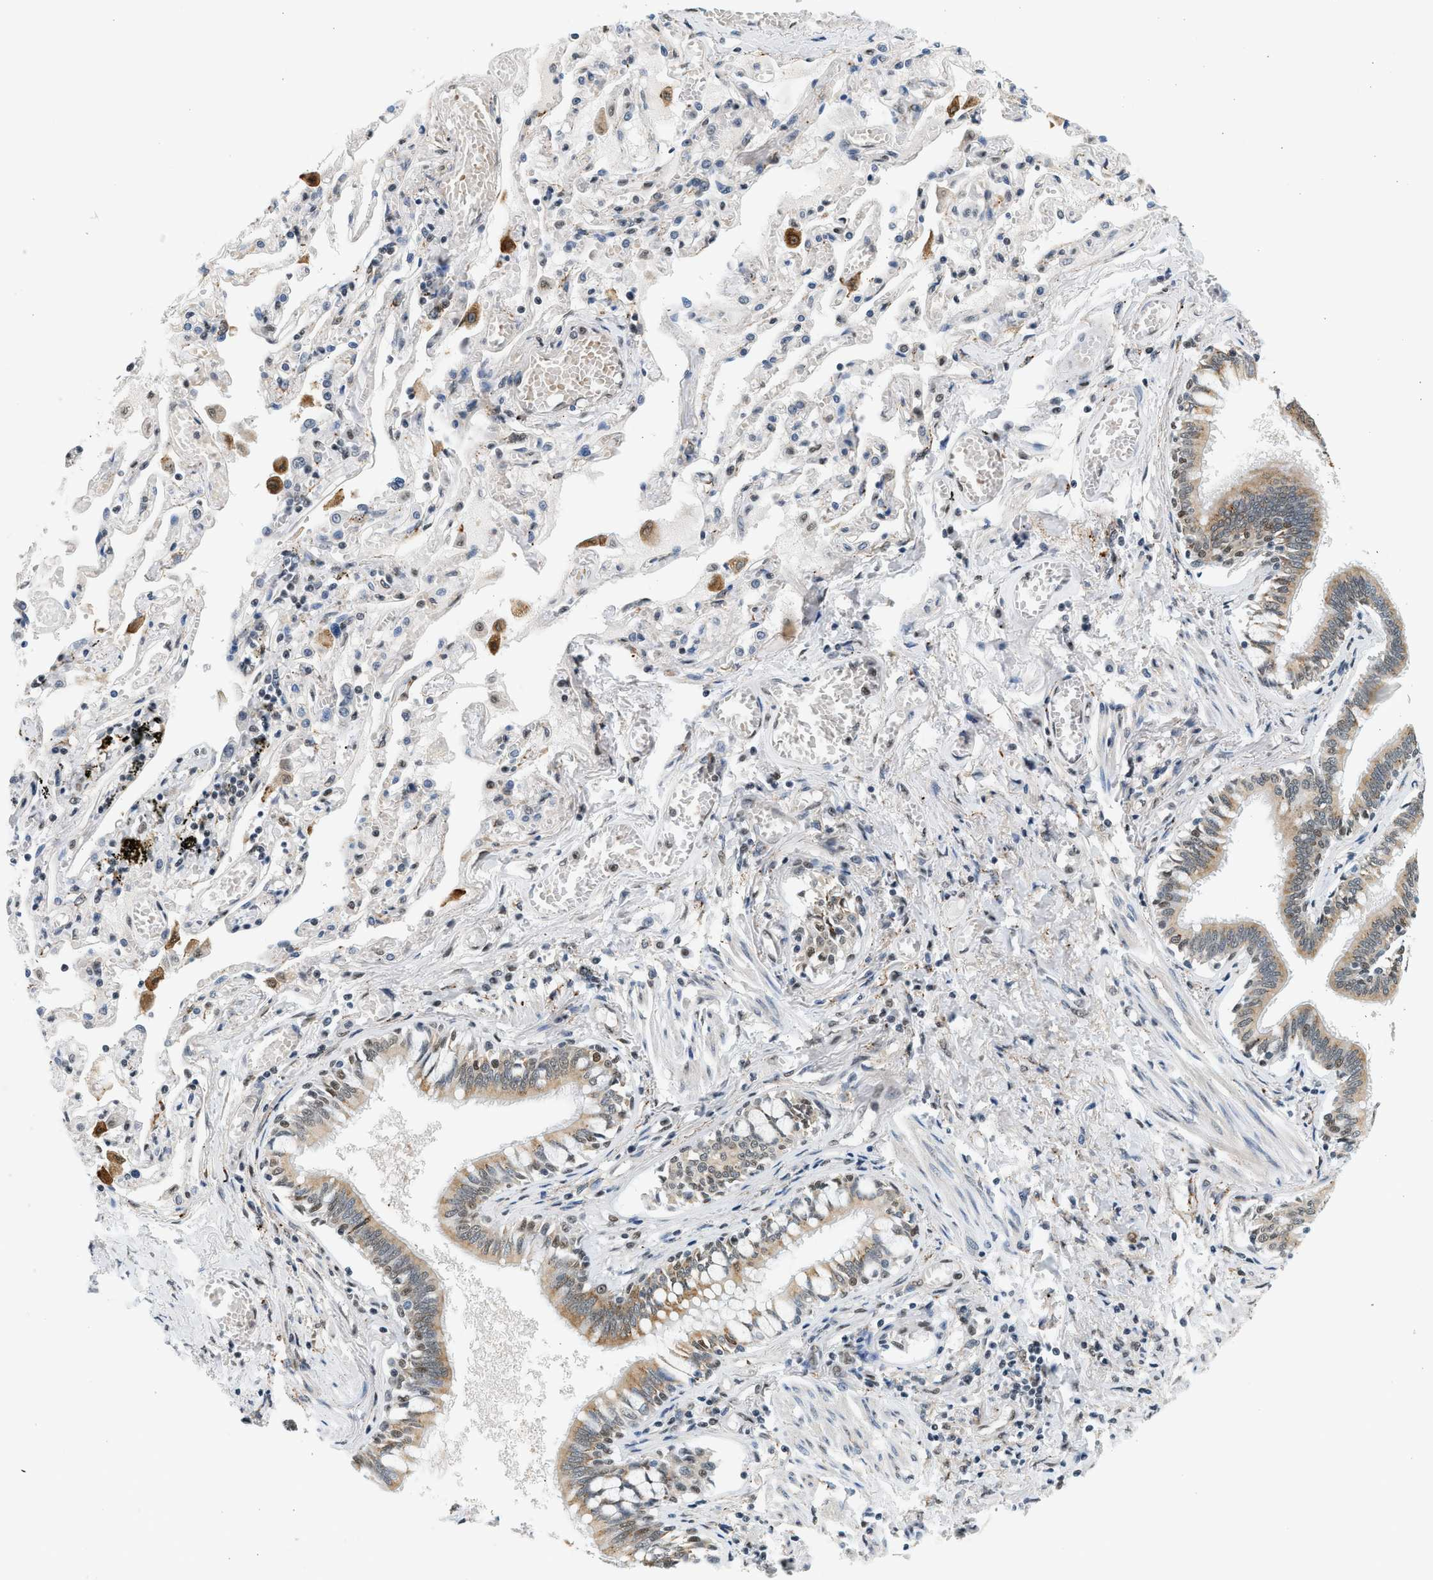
{"staining": {"intensity": "moderate", "quantity": ">75%", "location": "cytoplasmic/membranous"}, "tissue": "bronchus", "cell_type": "Respiratory epithelial cells", "image_type": "normal", "snomed": [{"axis": "morphology", "description": "Normal tissue, NOS"}, {"axis": "morphology", "description": "Inflammation, NOS"}, {"axis": "topography", "description": "Cartilage tissue"}, {"axis": "topography", "description": "Lung"}], "caption": "The photomicrograph displays staining of unremarkable bronchus, revealing moderate cytoplasmic/membranous protein staining (brown color) within respiratory epithelial cells. The protein is stained brown, and the nuclei are stained in blue (DAB (3,3'-diaminobenzidine) IHC with brightfield microscopy, high magnification).", "gene": "HIPK1", "patient": {"sex": "male", "age": 71}}